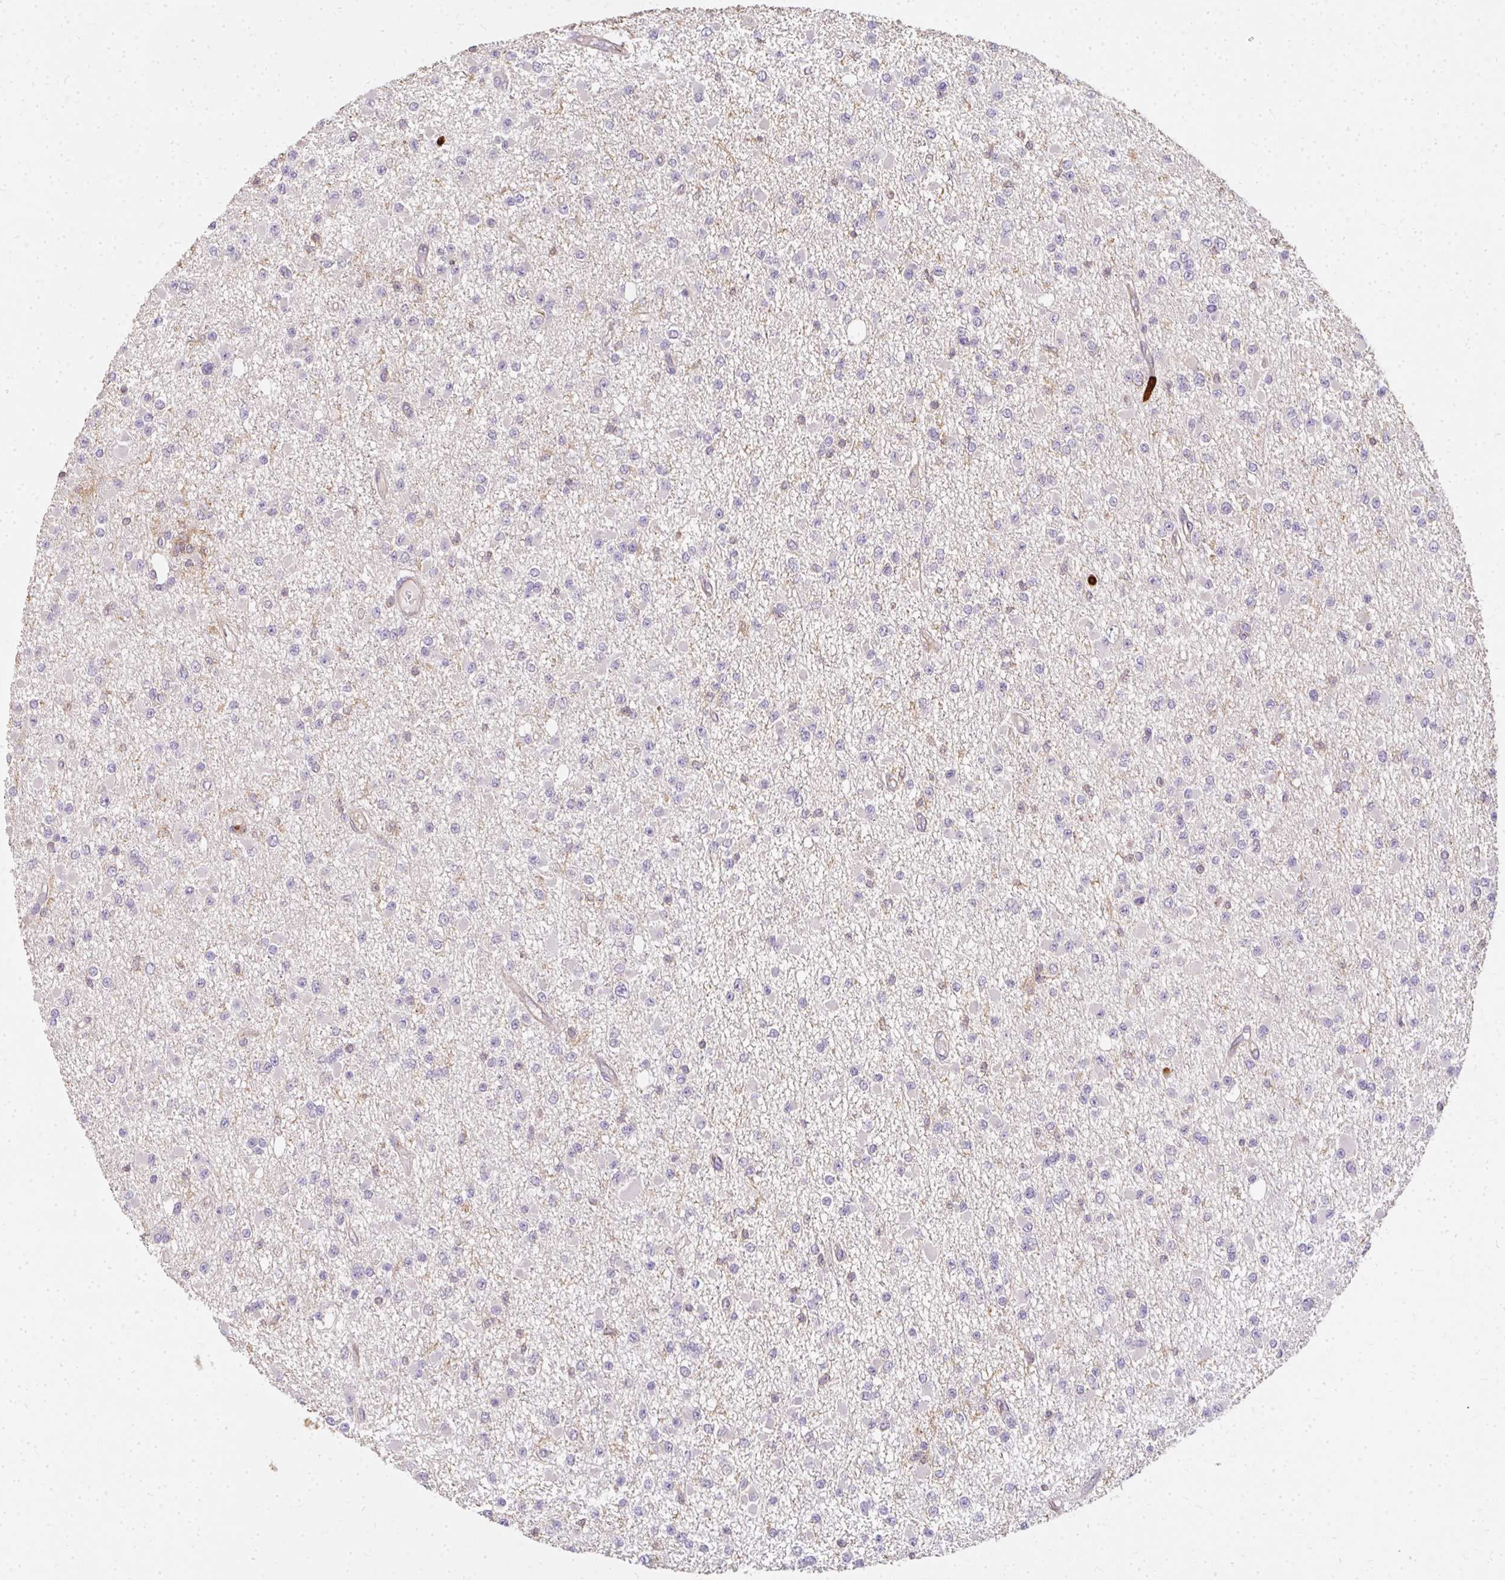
{"staining": {"intensity": "negative", "quantity": "none", "location": "none"}, "tissue": "glioma", "cell_type": "Tumor cells", "image_type": "cancer", "snomed": [{"axis": "morphology", "description": "Glioma, malignant, Low grade"}, {"axis": "topography", "description": "Brain"}], "caption": "DAB immunohistochemical staining of glioma exhibits no significant staining in tumor cells. (DAB (3,3'-diaminobenzidine) immunohistochemistry (IHC), high magnification).", "gene": "CNTRL", "patient": {"sex": "female", "age": 22}}